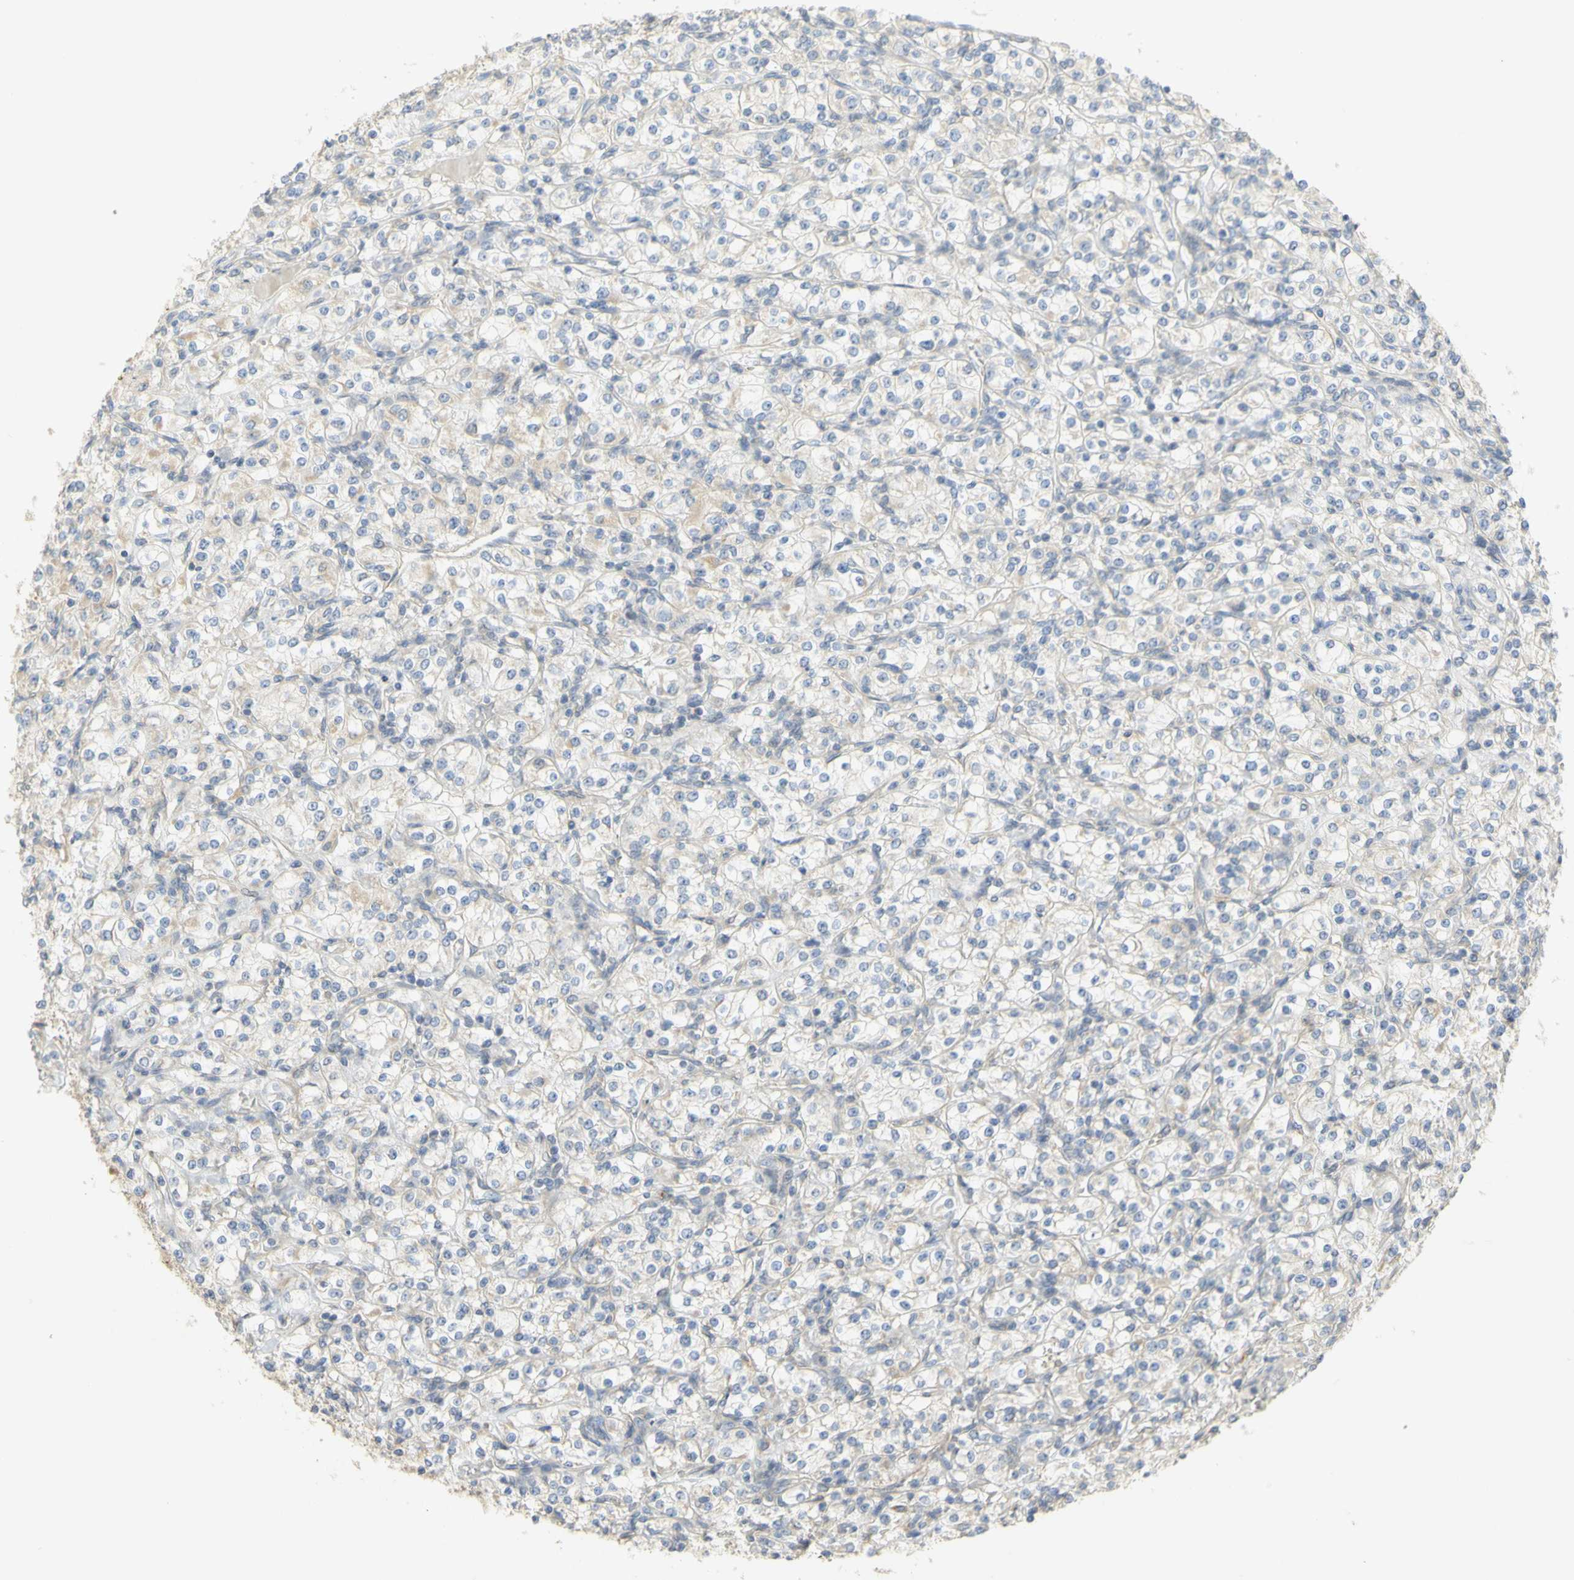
{"staining": {"intensity": "negative", "quantity": "none", "location": "none"}, "tissue": "renal cancer", "cell_type": "Tumor cells", "image_type": "cancer", "snomed": [{"axis": "morphology", "description": "Adenocarcinoma, NOS"}, {"axis": "topography", "description": "Kidney"}], "caption": "The photomicrograph shows no significant staining in tumor cells of renal cancer.", "gene": "KIF11", "patient": {"sex": "male", "age": 77}}